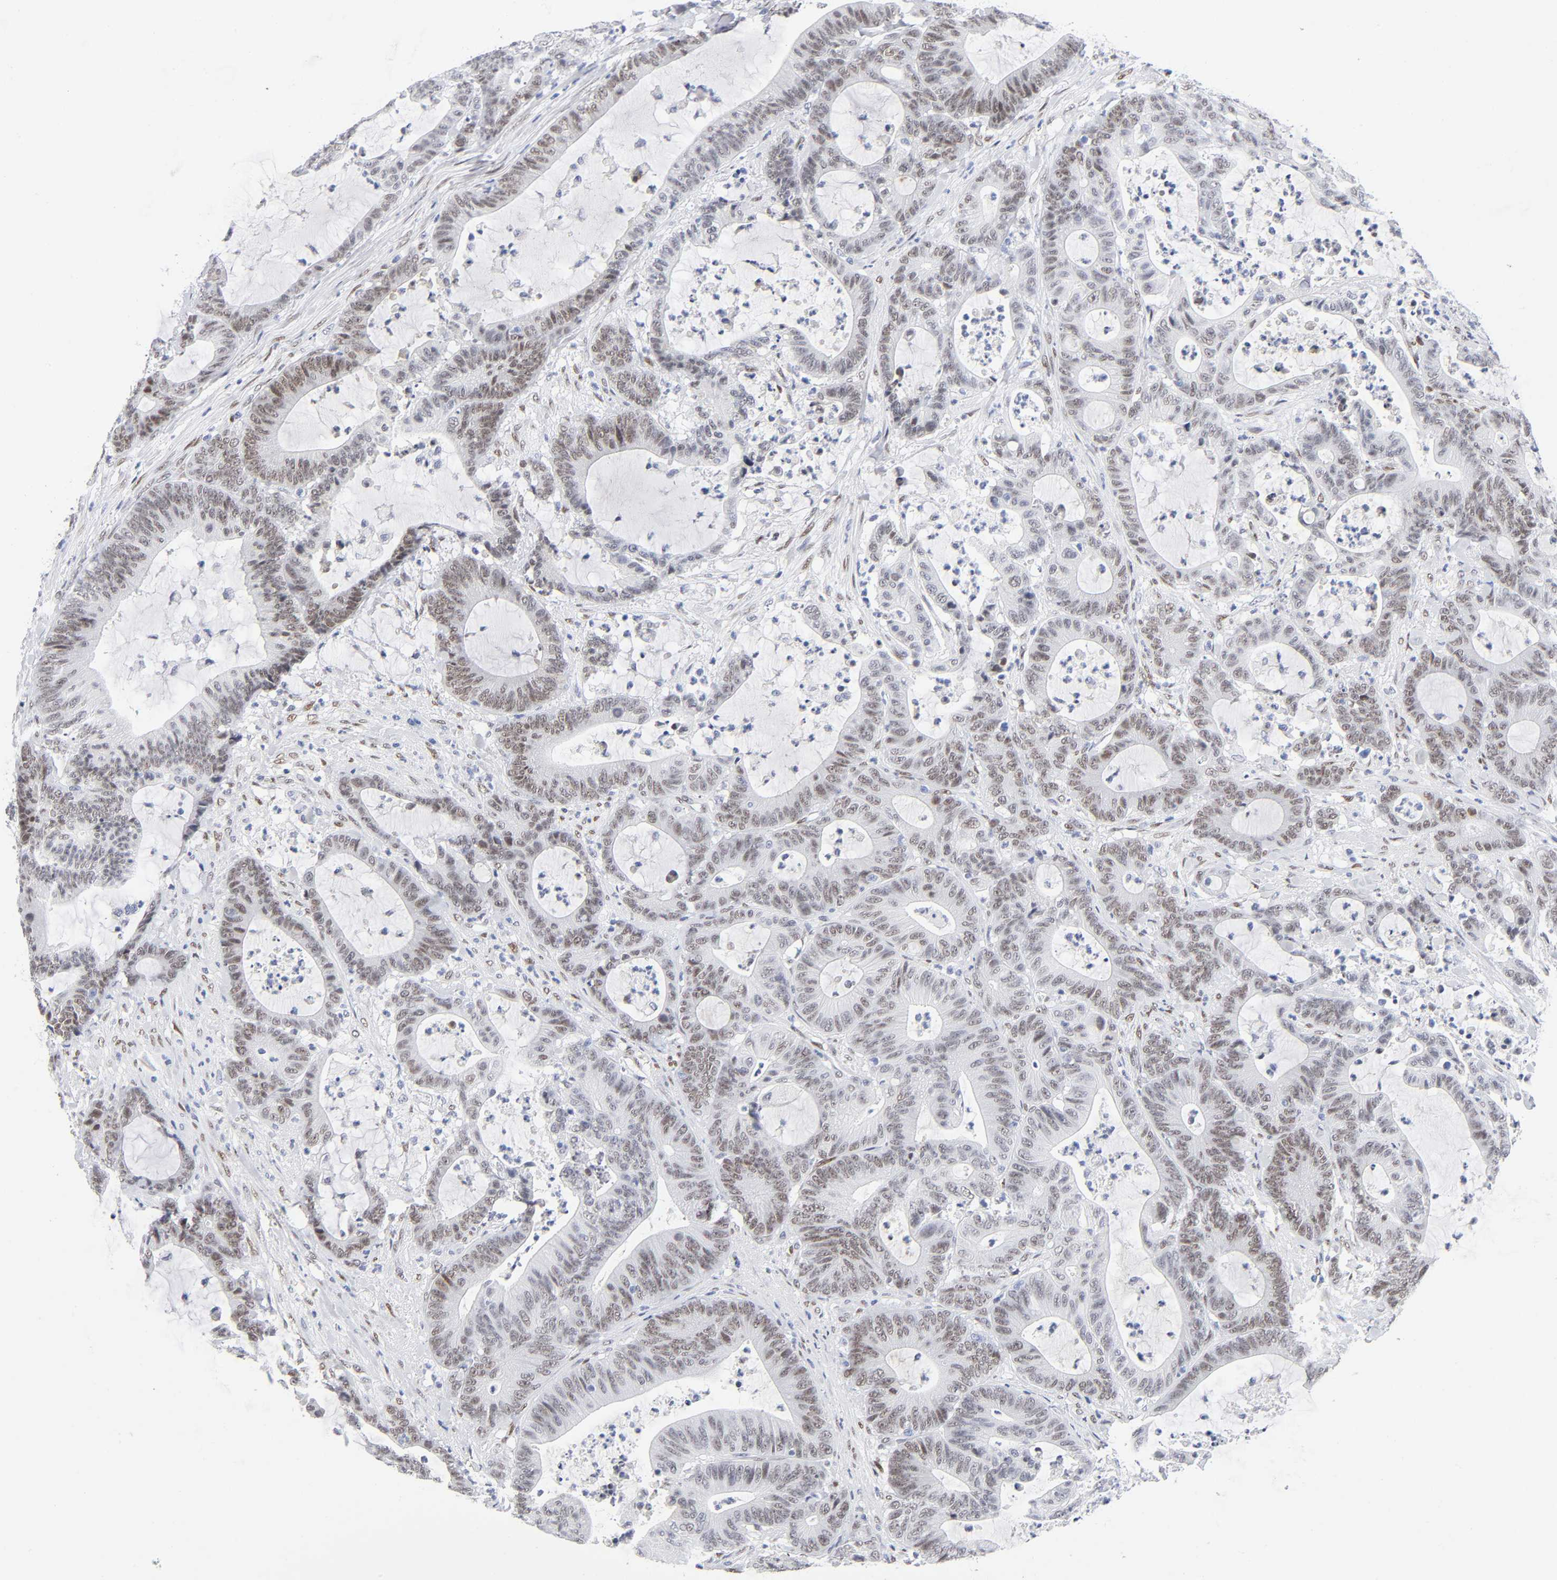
{"staining": {"intensity": "weak", "quantity": ">75%", "location": "nuclear"}, "tissue": "colorectal cancer", "cell_type": "Tumor cells", "image_type": "cancer", "snomed": [{"axis": "morphology", "description": "Adenocarcinoma, NOS"}, {"axis": "topography", "description": "Colon"}], "caption": "DAB (3,3'-diaminobenzidine) immunohistochemical staining of colorectal cancer (adenocarcinoma) demonstrates weak nuclear protein positivity in about >75% of tumor cells.", "gene": "NFIC", "patient": {"sex": "female", "age": 84}}